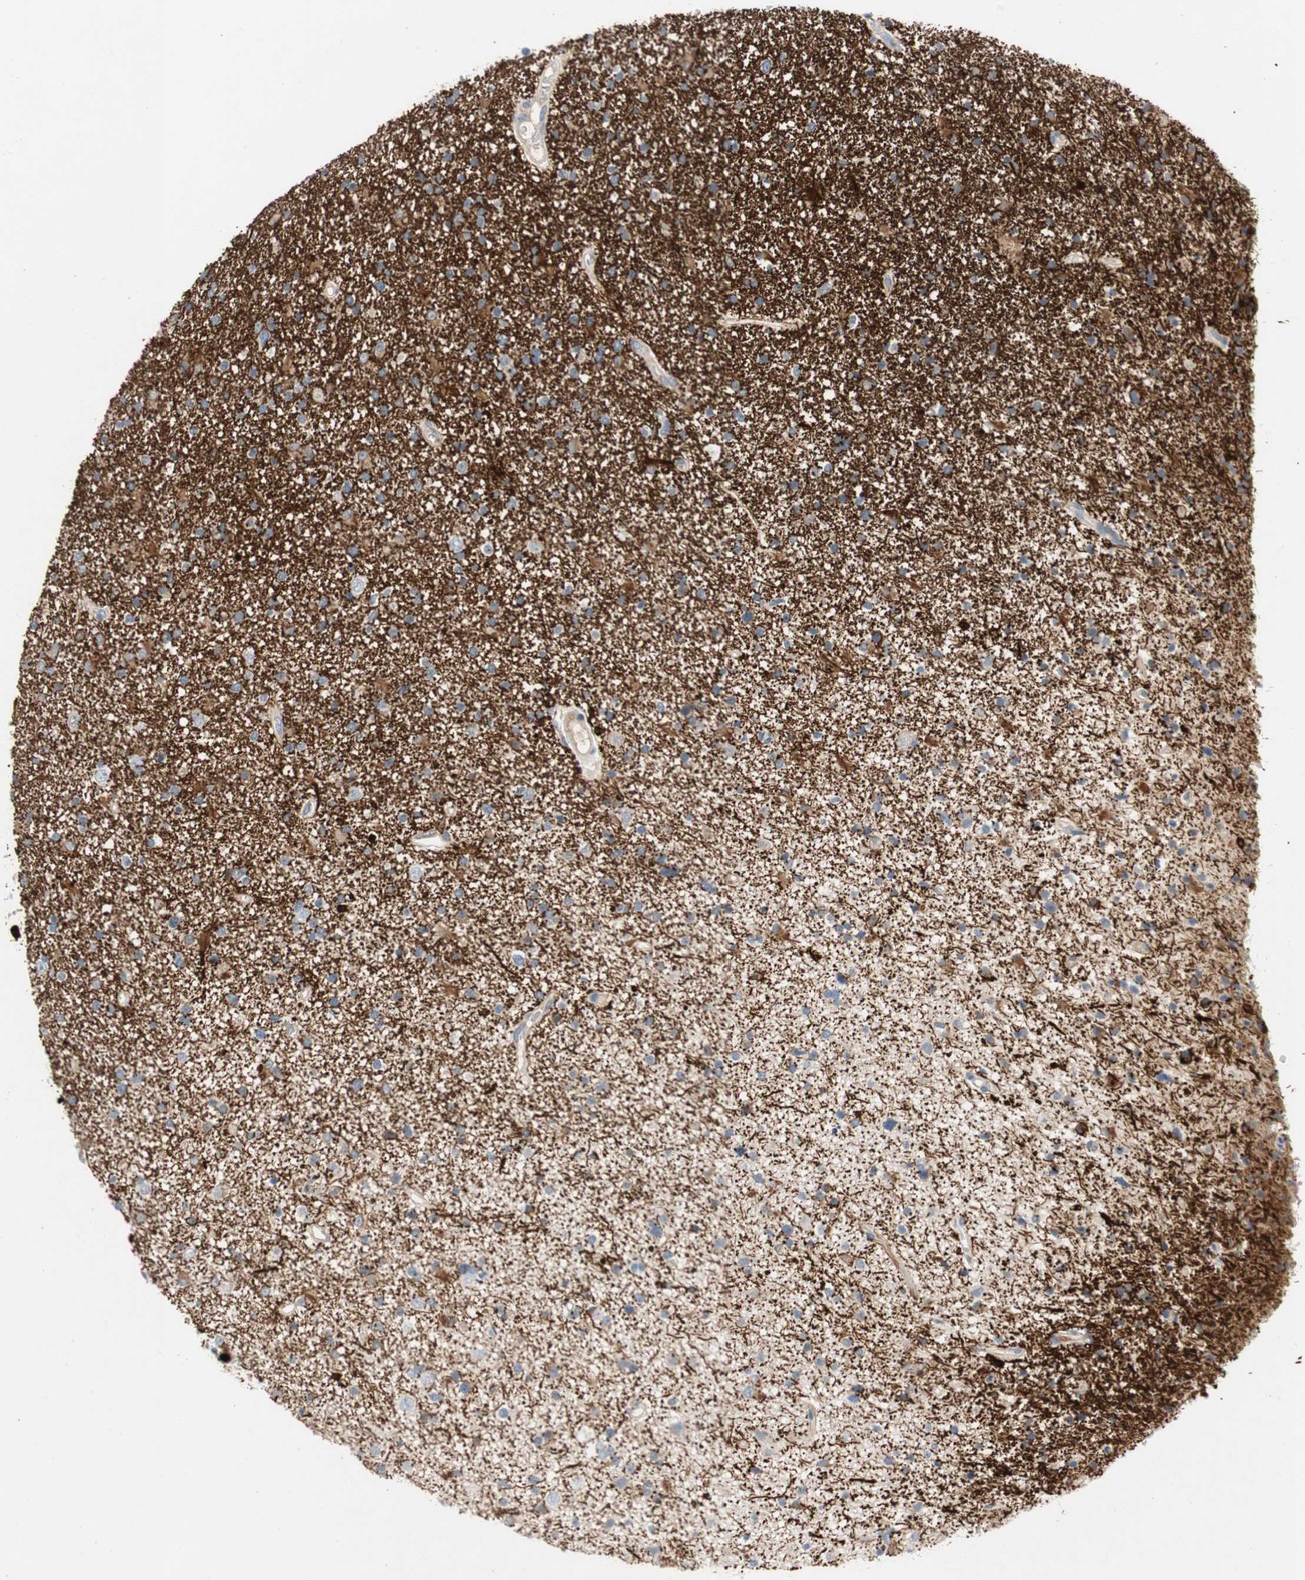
{"staining": {"intensity": "weak", "quantity": "<25%", "location": "cytoplasmic/membranous"}, "tissue": "glioma", "cell_type": "Tumor cells", "image_type": "cancer", "snomed": [{"axis": "morphology", "description": "Glioma, malignant, High grade"}, {"axis": "topography", "description": "Brain"}], "caption": "Photomicrograph shows no protein expression in tumor cells of high-grade glioma (malignant) tissue.", "gene": "RELB", "patient": {"sex": "male", "age": 33}}